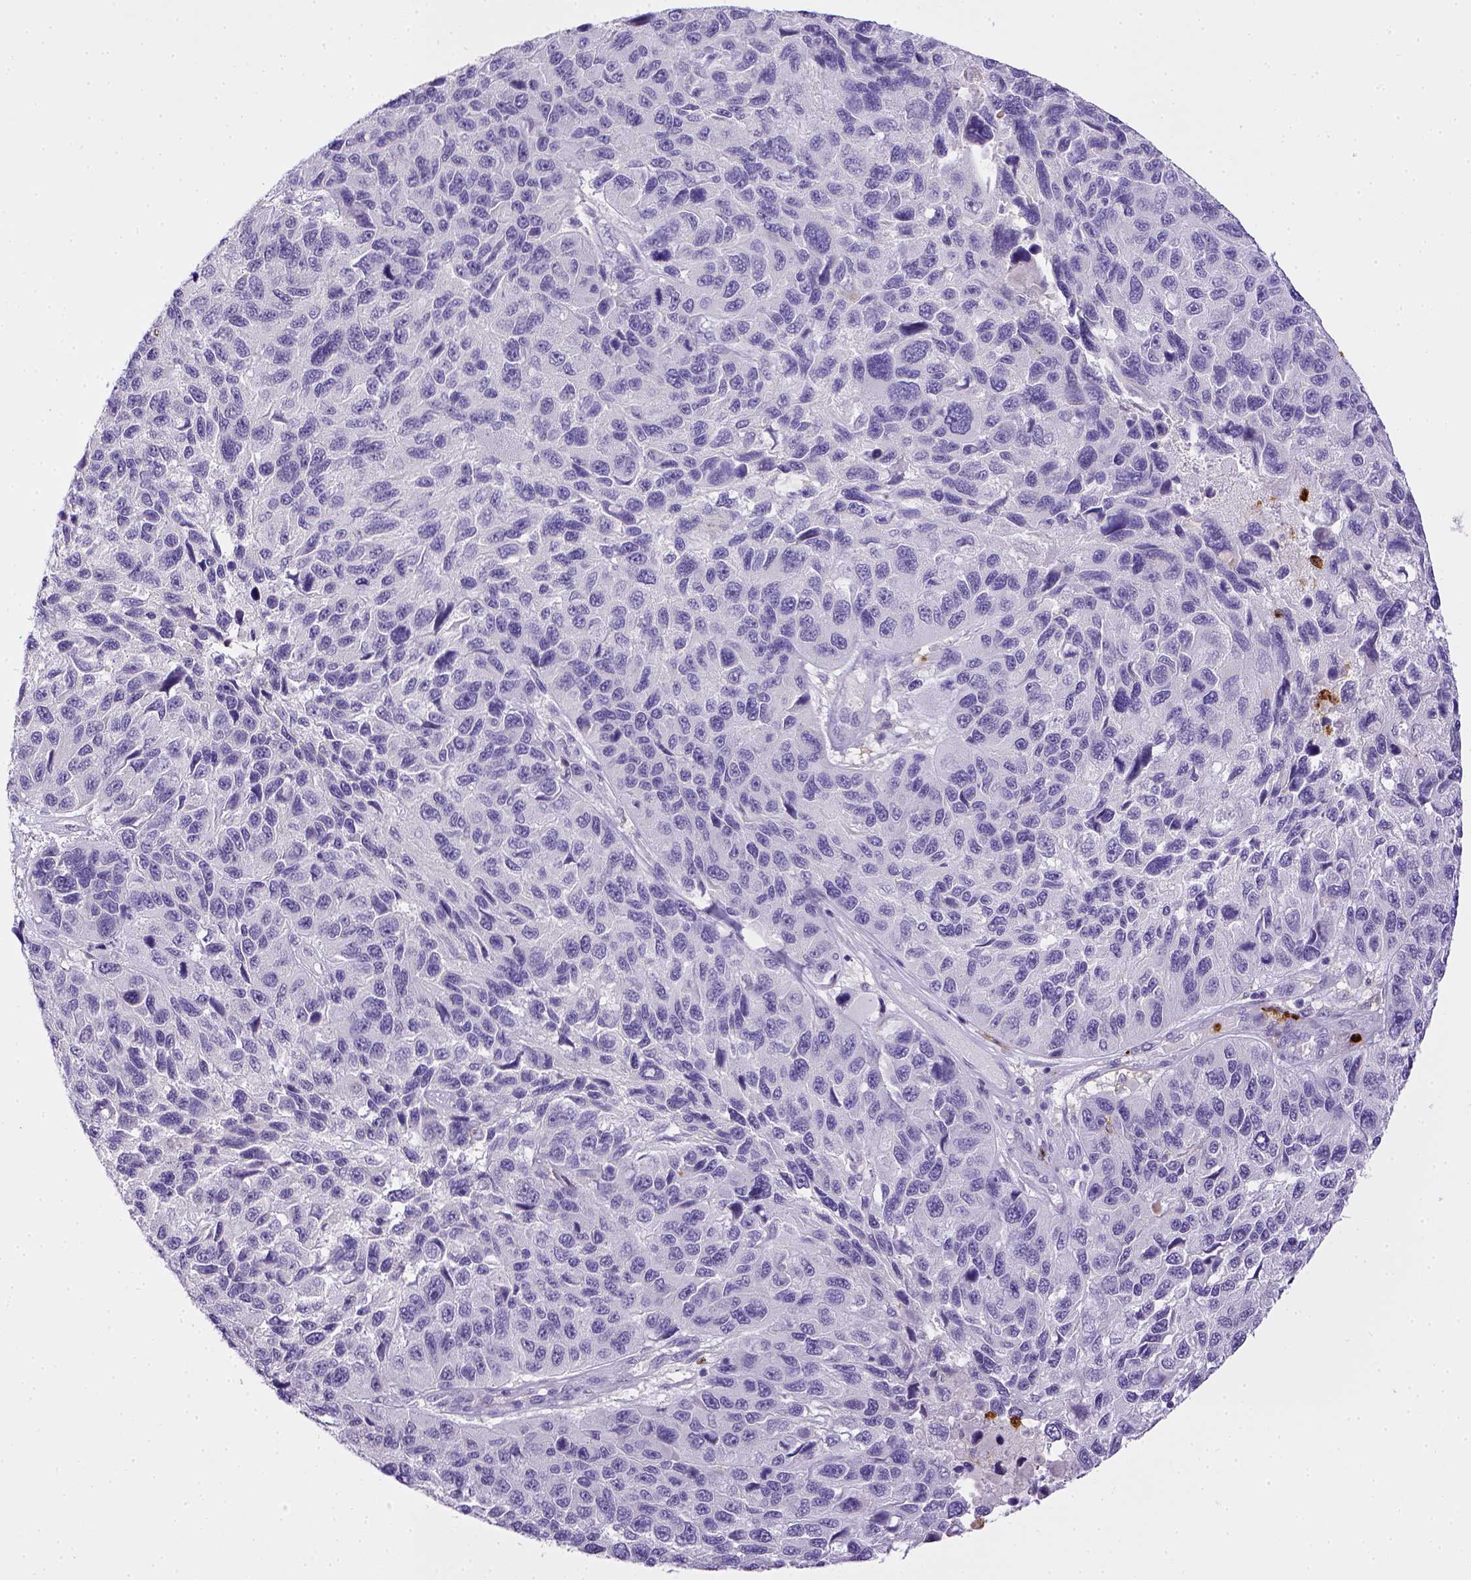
{"staining": {"intensity": "negative", "quantity": "none", "location": "none"}, "tissue": "melanoma", "cell_type": "Tumor cells", "image_type": "cancer", "snomed": [{"axis": "morphology", "description": "Malignant melanoma, NOS"}, {"axis": "topography", "description": "Skin"}], "caption": "Immunohistochemistry micrograph of malignant melanoma stained for a protein (brown), which reveals no positivity in tumor cells.", "gene": "ITGAM", "patient": {"sex": "male", "age": 53}}